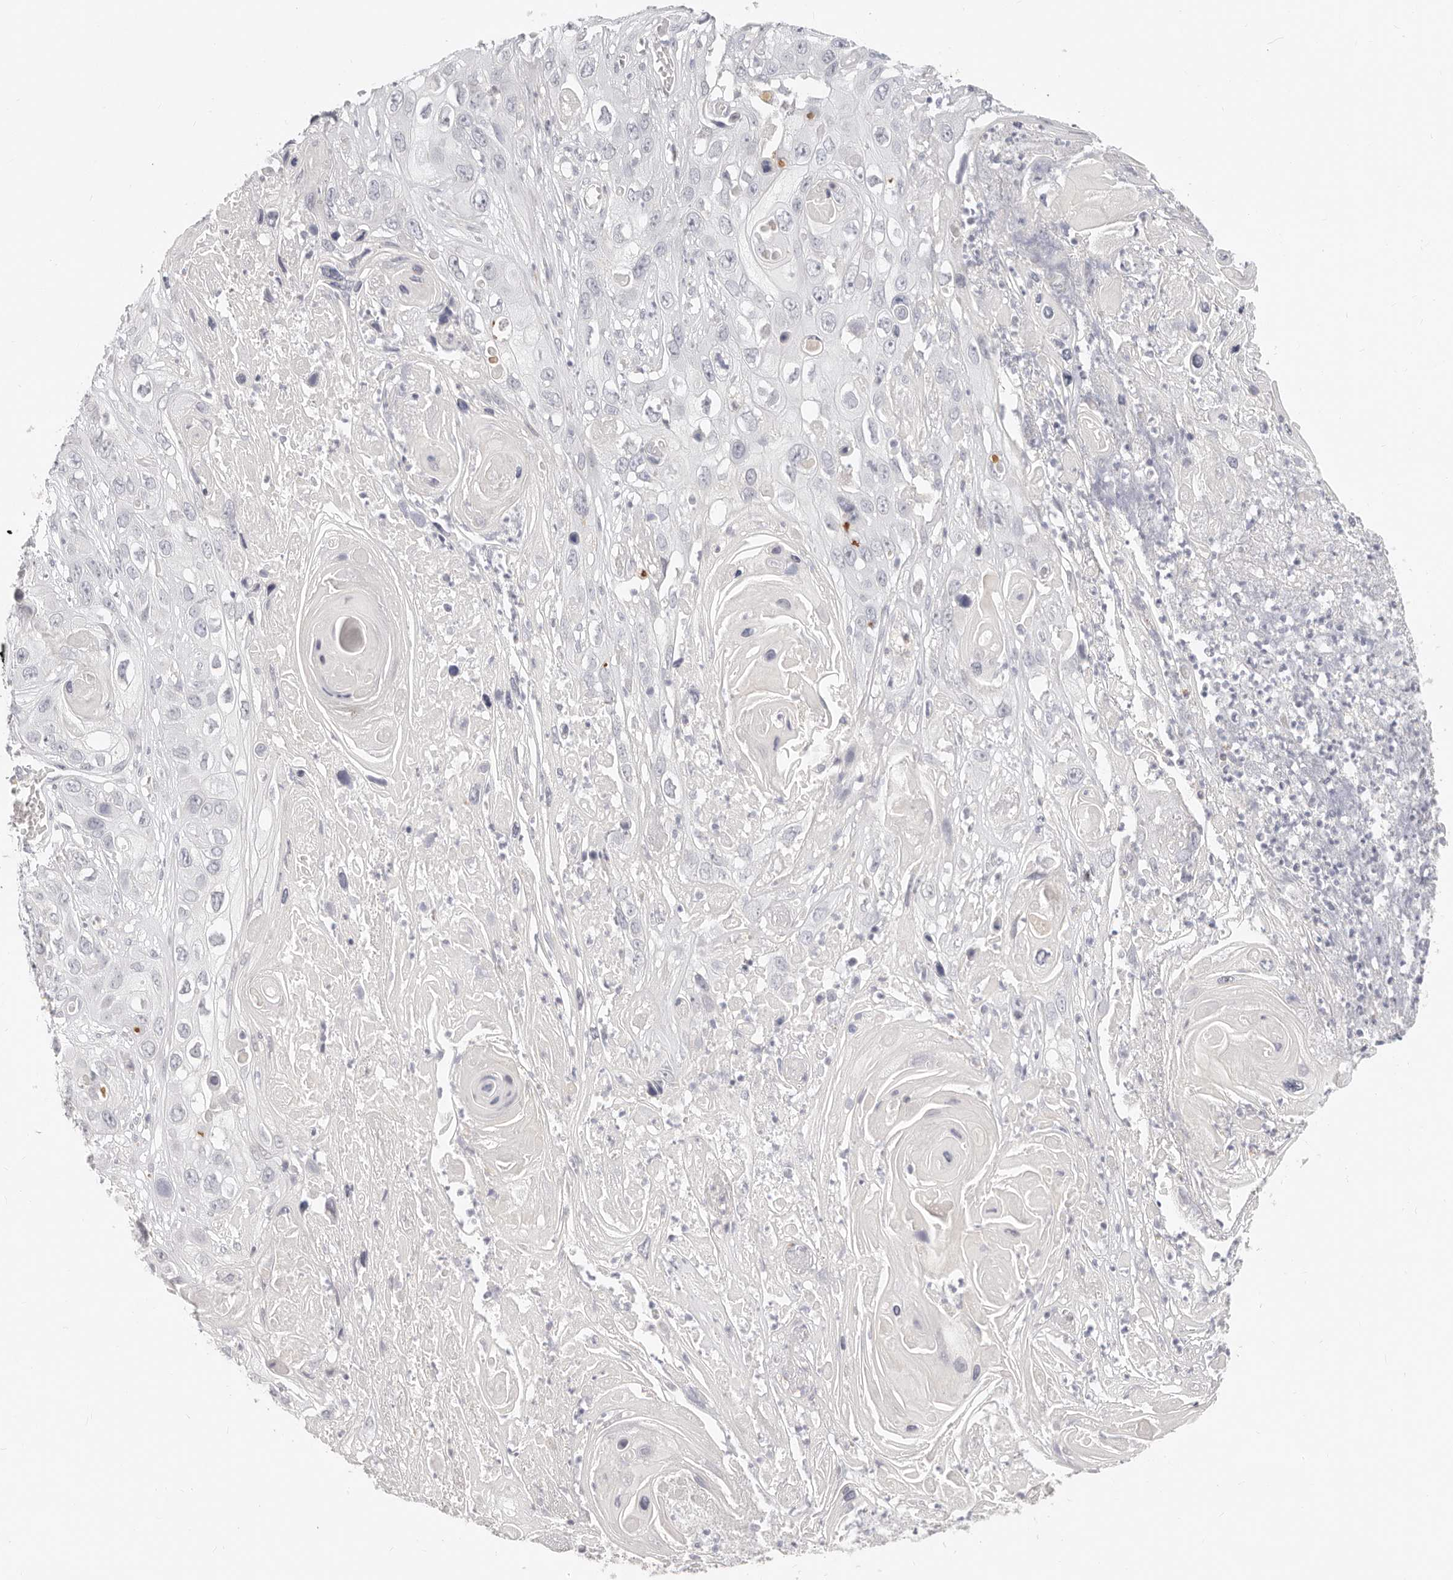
{"staining": {"intensity": "negative", "quantity": "none", "location": "none"}, "tissue": "skin cancer", "cell_type": "Tumor cells", "image_type": "cancer", "snomed": [{"axis": "morphology", "description": "Squamous cell carcinoma, NOS"}, {"axis": "topography", "description": "Skin"}], "caption": "This histopathology image is of skin cancer stained with immunohistochemistry to label a protein in brown with the nuclei are counter-stained blue. There is no positivity in tumor cells.", "gene": "ASCL1", "patient": {"sex": "male", "age": 55}}